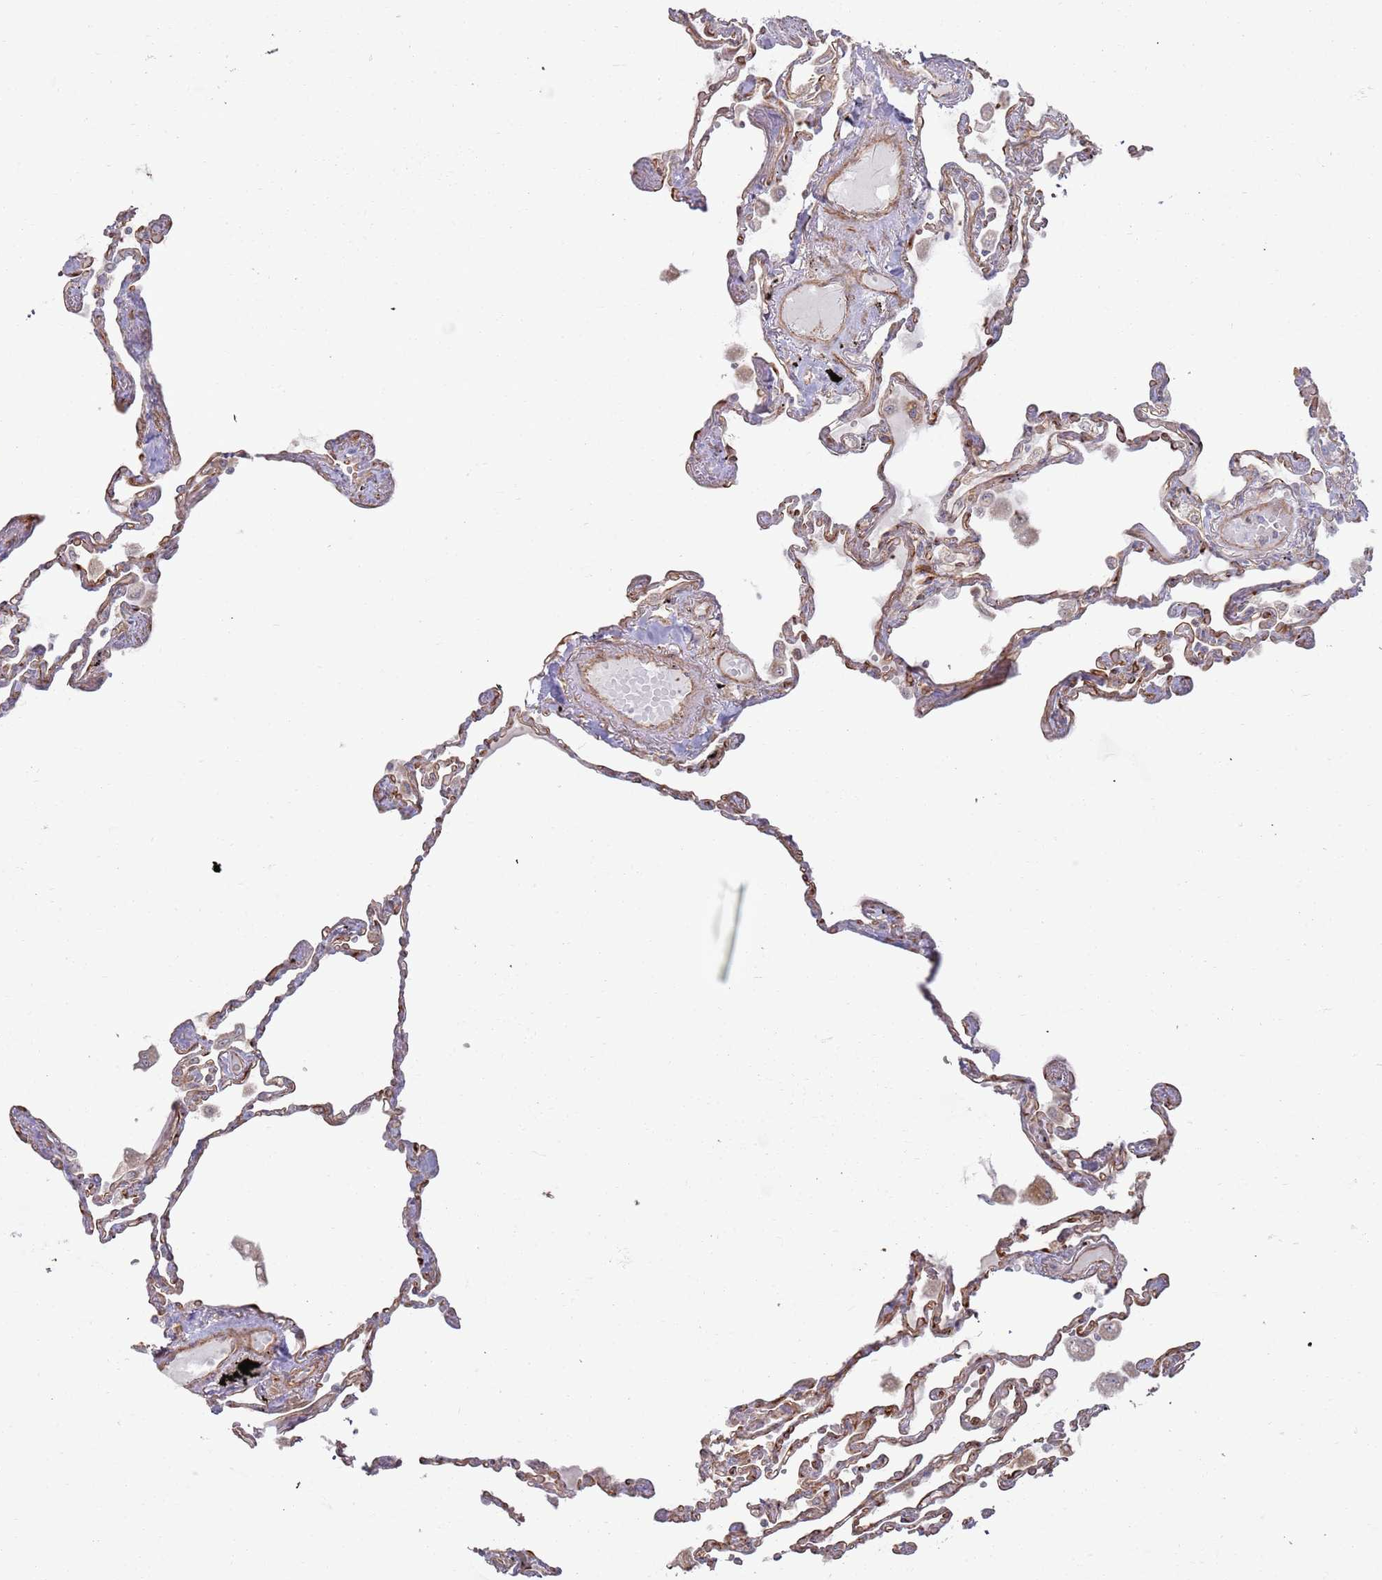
{"staining": {"intensity": "moderate", "quantity": "25%-75%", "location": "cytoplasmic/membranous"}, "tissue": "lung", "cell_type": "Alveolar cells", "image_type": "normal", "snomed": [{"axis": "morphology", "description": "Normal tissue, NOS"}, {"axis": "topography", "description": "Lung"}], "caption": "This is a micrograph of IHC staining of benign lung, which shows moderate positivity in the cytoplasmic/membranous of alveolar cells.", "gene": "PHF21A", "patient": {"sex": "female", "age": 67}}